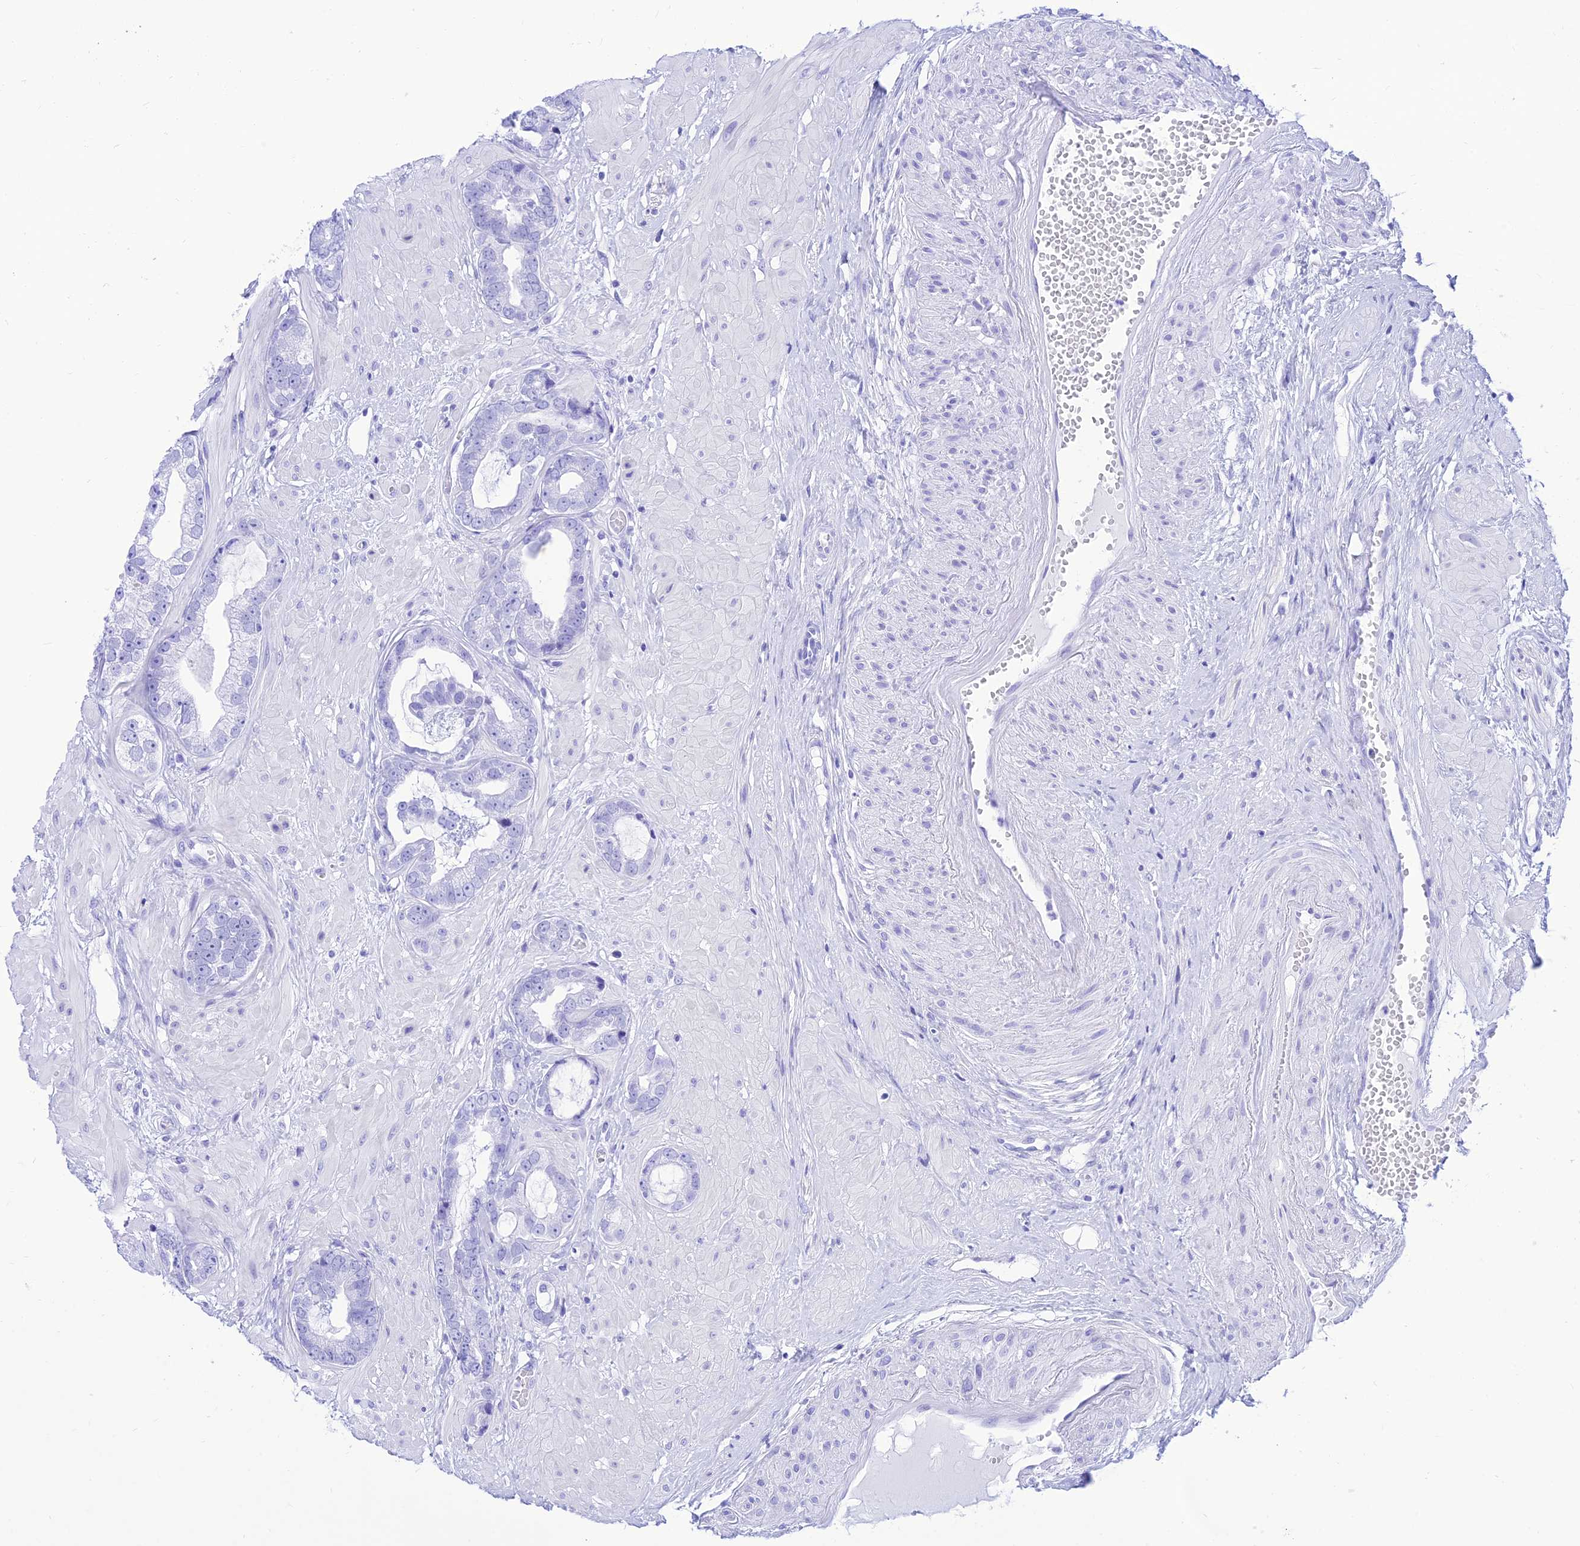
{"staining": {"intensity": "negative", "quantity": "none", "location": "none"}, "tissue": "prostate cancer", "cell_type": "Tumor cells", "image_type": "cancer", "snomed": [{"axis": "morphology", "description": "Adenocarcinoma, Low grade"}, {"axis": "topography", "description": "Prostate"}], "caption": "Prostate cancer (low-grade adenocarcinoma) was stained to show a protein in brown. There is no significant staining in tumor cells.", "gene": "PRNP", "patient": {"sex": "male", "age": 64}}